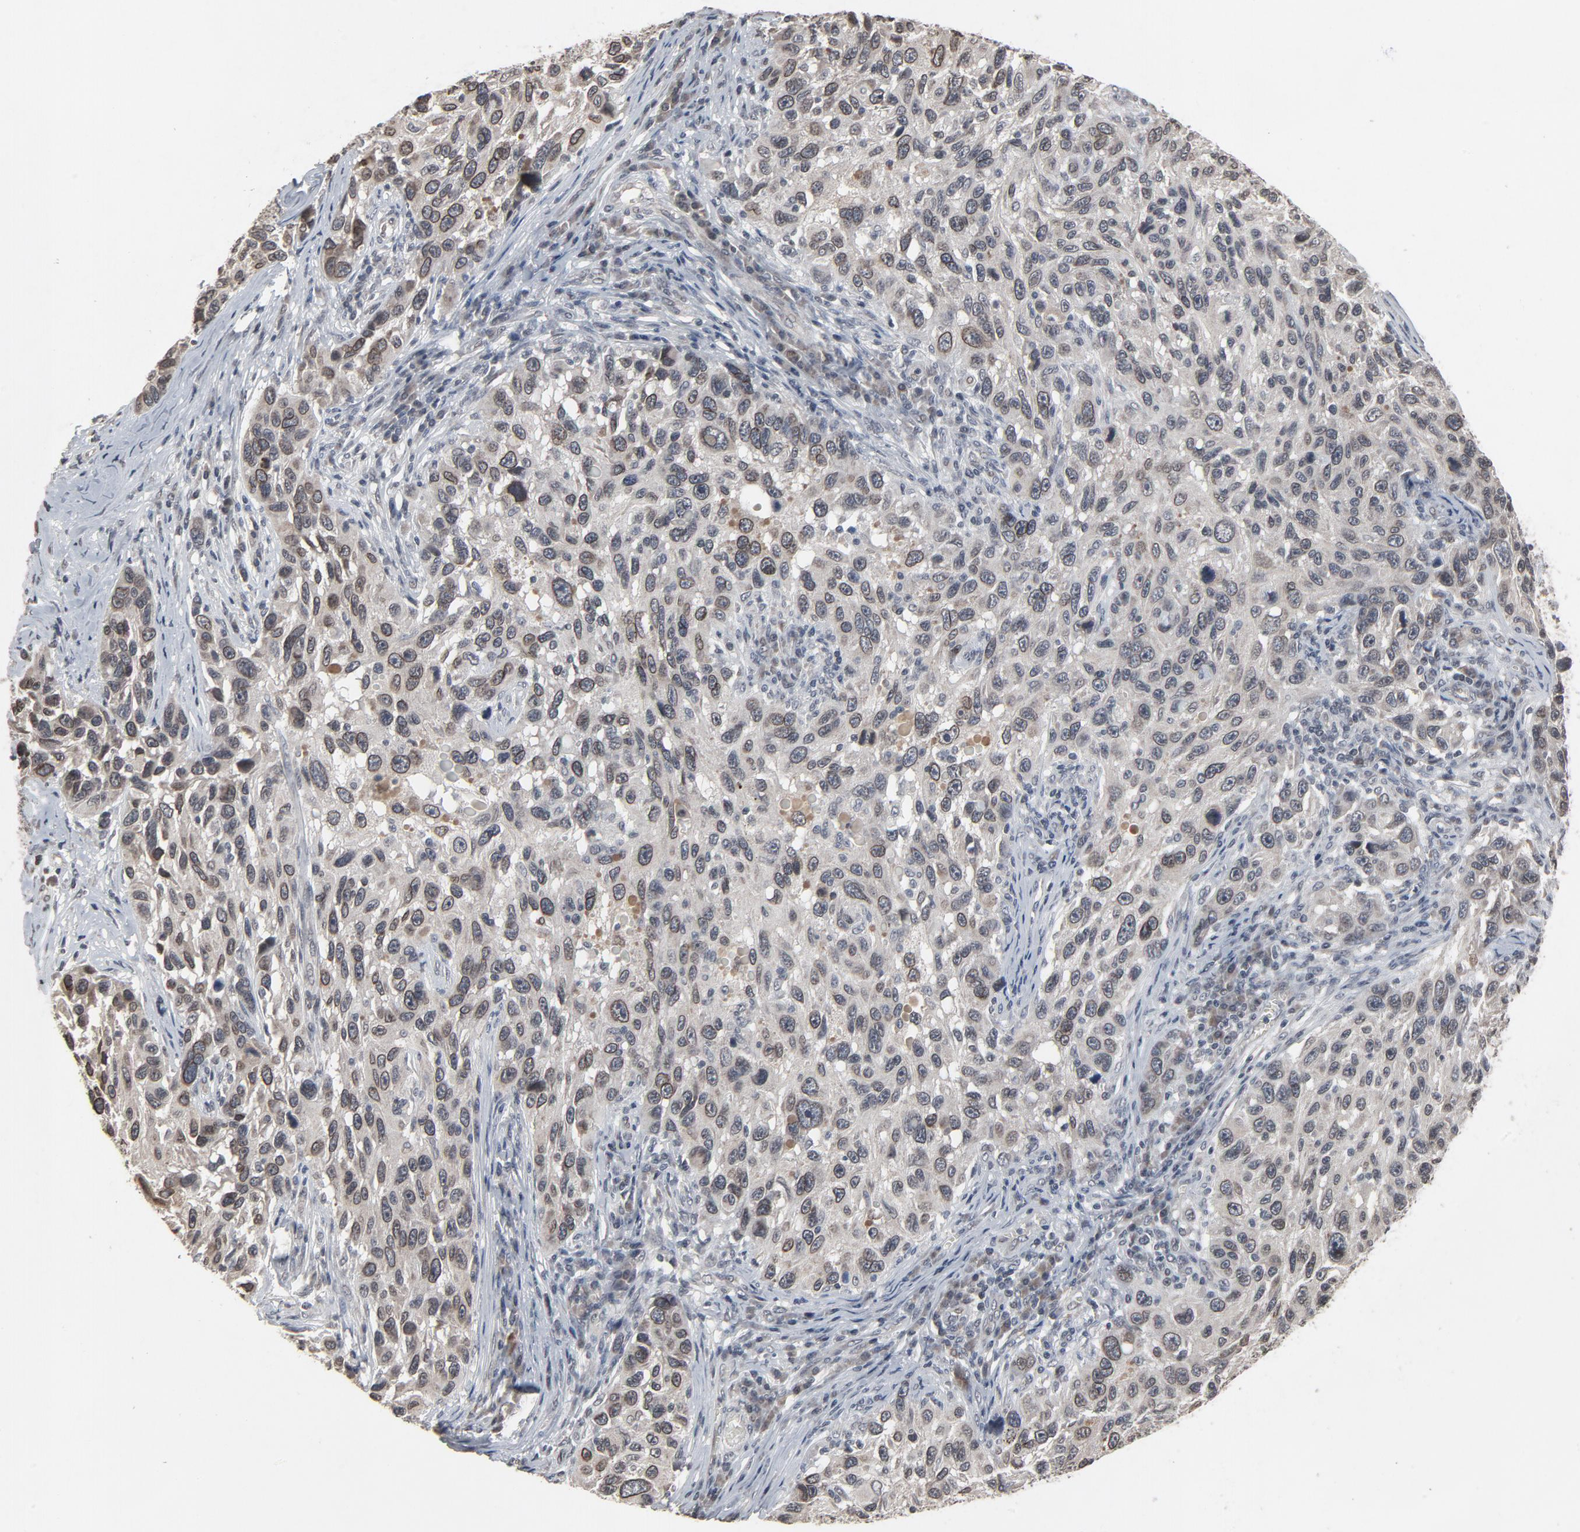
{"staining": {"intensity": "weak", "quantity": "25%-75%", "location": "nuclear"}, "tissue": "melanoma", "cell_type": "Tumor cells", "image_type": "cancer", "snomed": [{"axis": "morphology", "description": "Malignant melanoma, NOS"}, {"axis": "topography", "description": "Skin"}], "caption": "A high-resolution histopathology image shows immunohistochemistry (IHC) staining of melanoma, which exhibits weak nuclear expression in about 25%-75% of tumor cells. (Brightfield microscopy of DAB IHC at high magnification).", "gene": "POM121", "patient": {"sex": "male", "age": 53}}